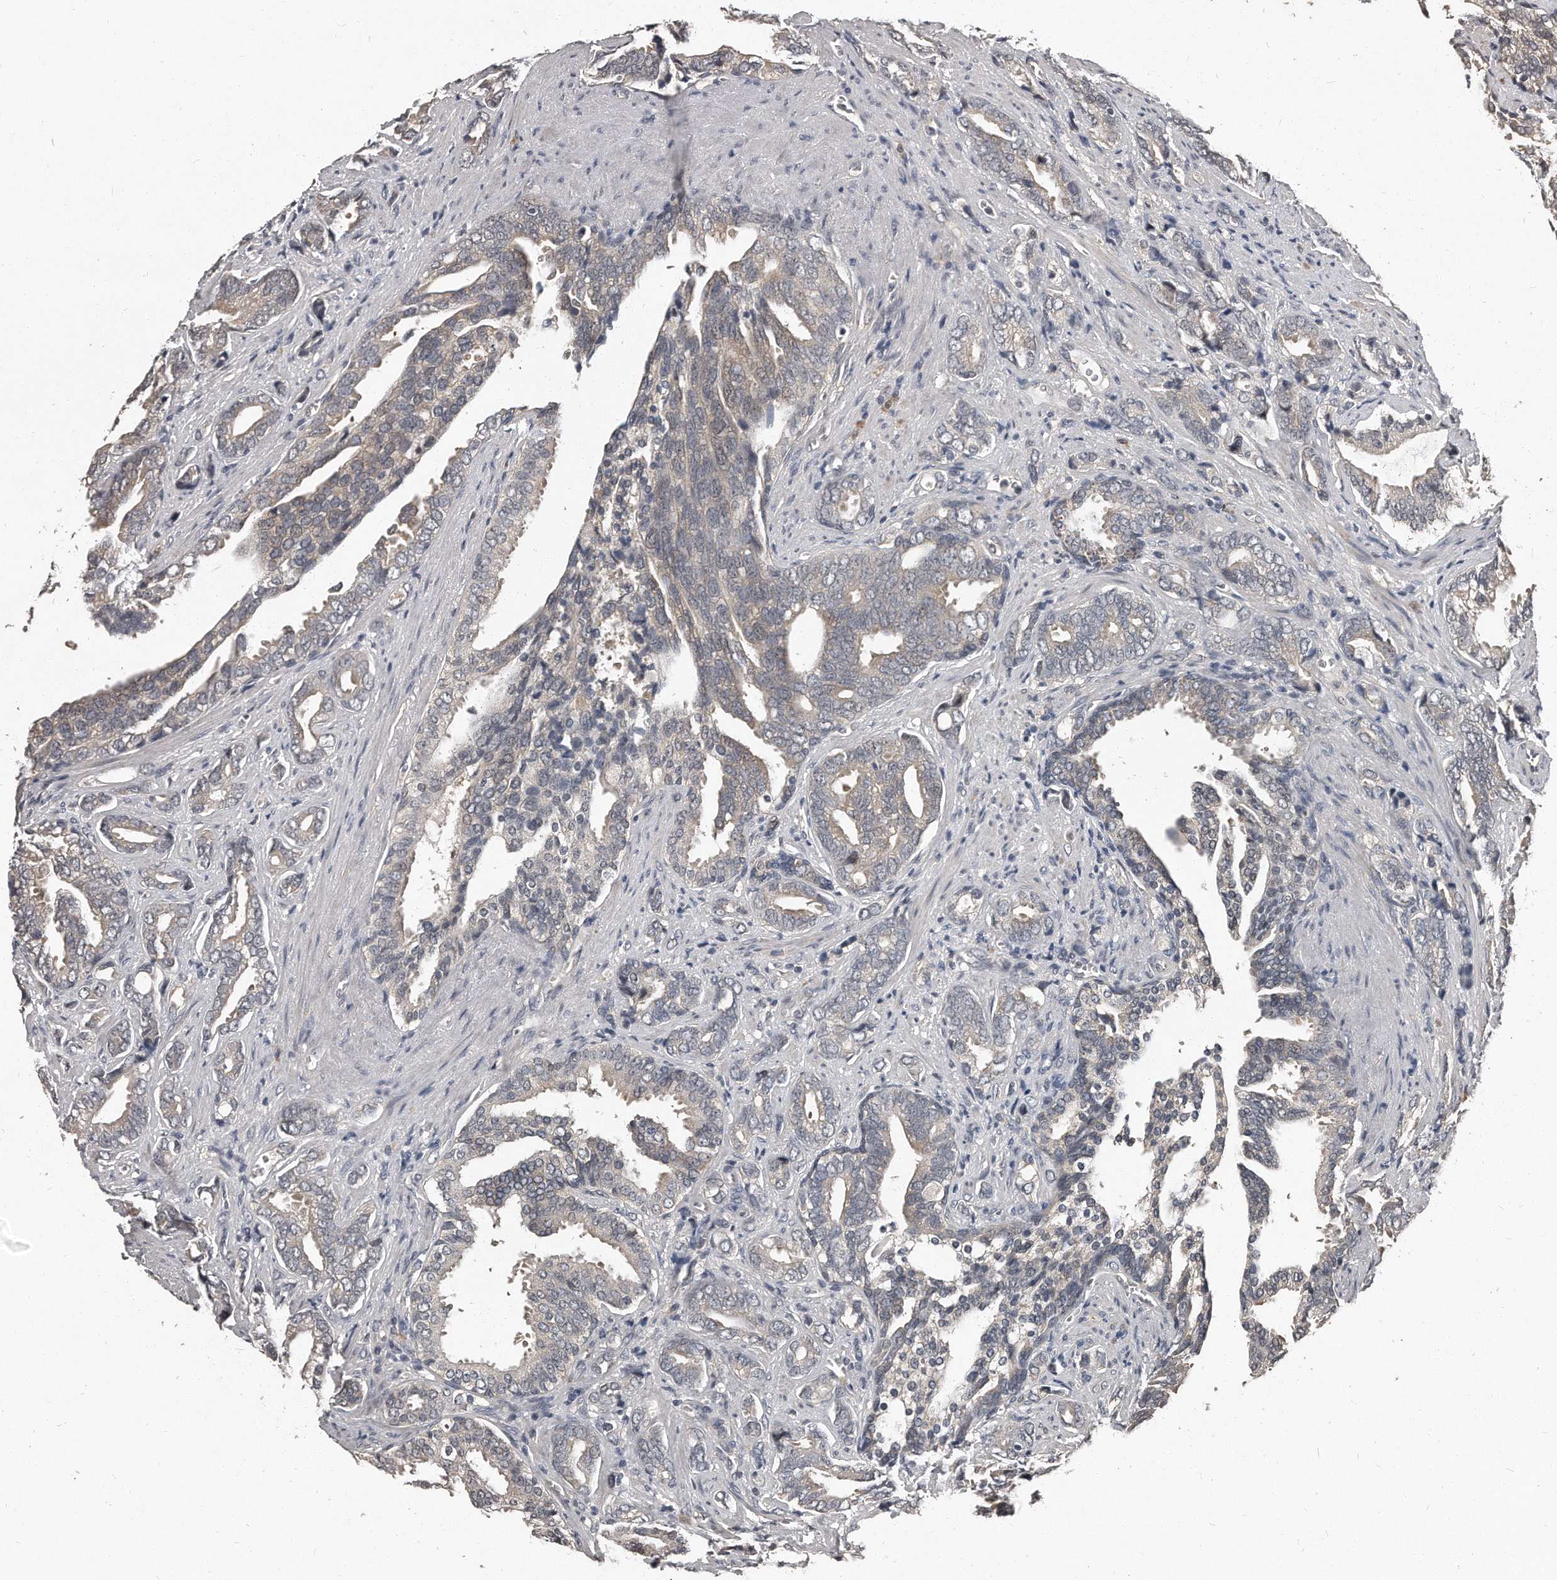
{"staining": {"intensity": "negative", "quantity": "none", "location": "none"}, "tissue": "prostate cancer", "cell_type": "Tumor cells", "image_type": "cancer", "snomed": [{"axis": "morphology", "description": "Adenocarcinoma, Medium grade"}, {"axis": "topography", "description": "Prostate"}], "caption": "Adenocarcinoma (medium-grade) (prostate) was stained to show a protein in brown. There is no significant expression in tumor cells. The staining is performed using DAB brown chromogen with nuclei counter-stained in using hematoxylin.", "gene": "GRB10", "patient": {"sex": "male", "age": 67}}